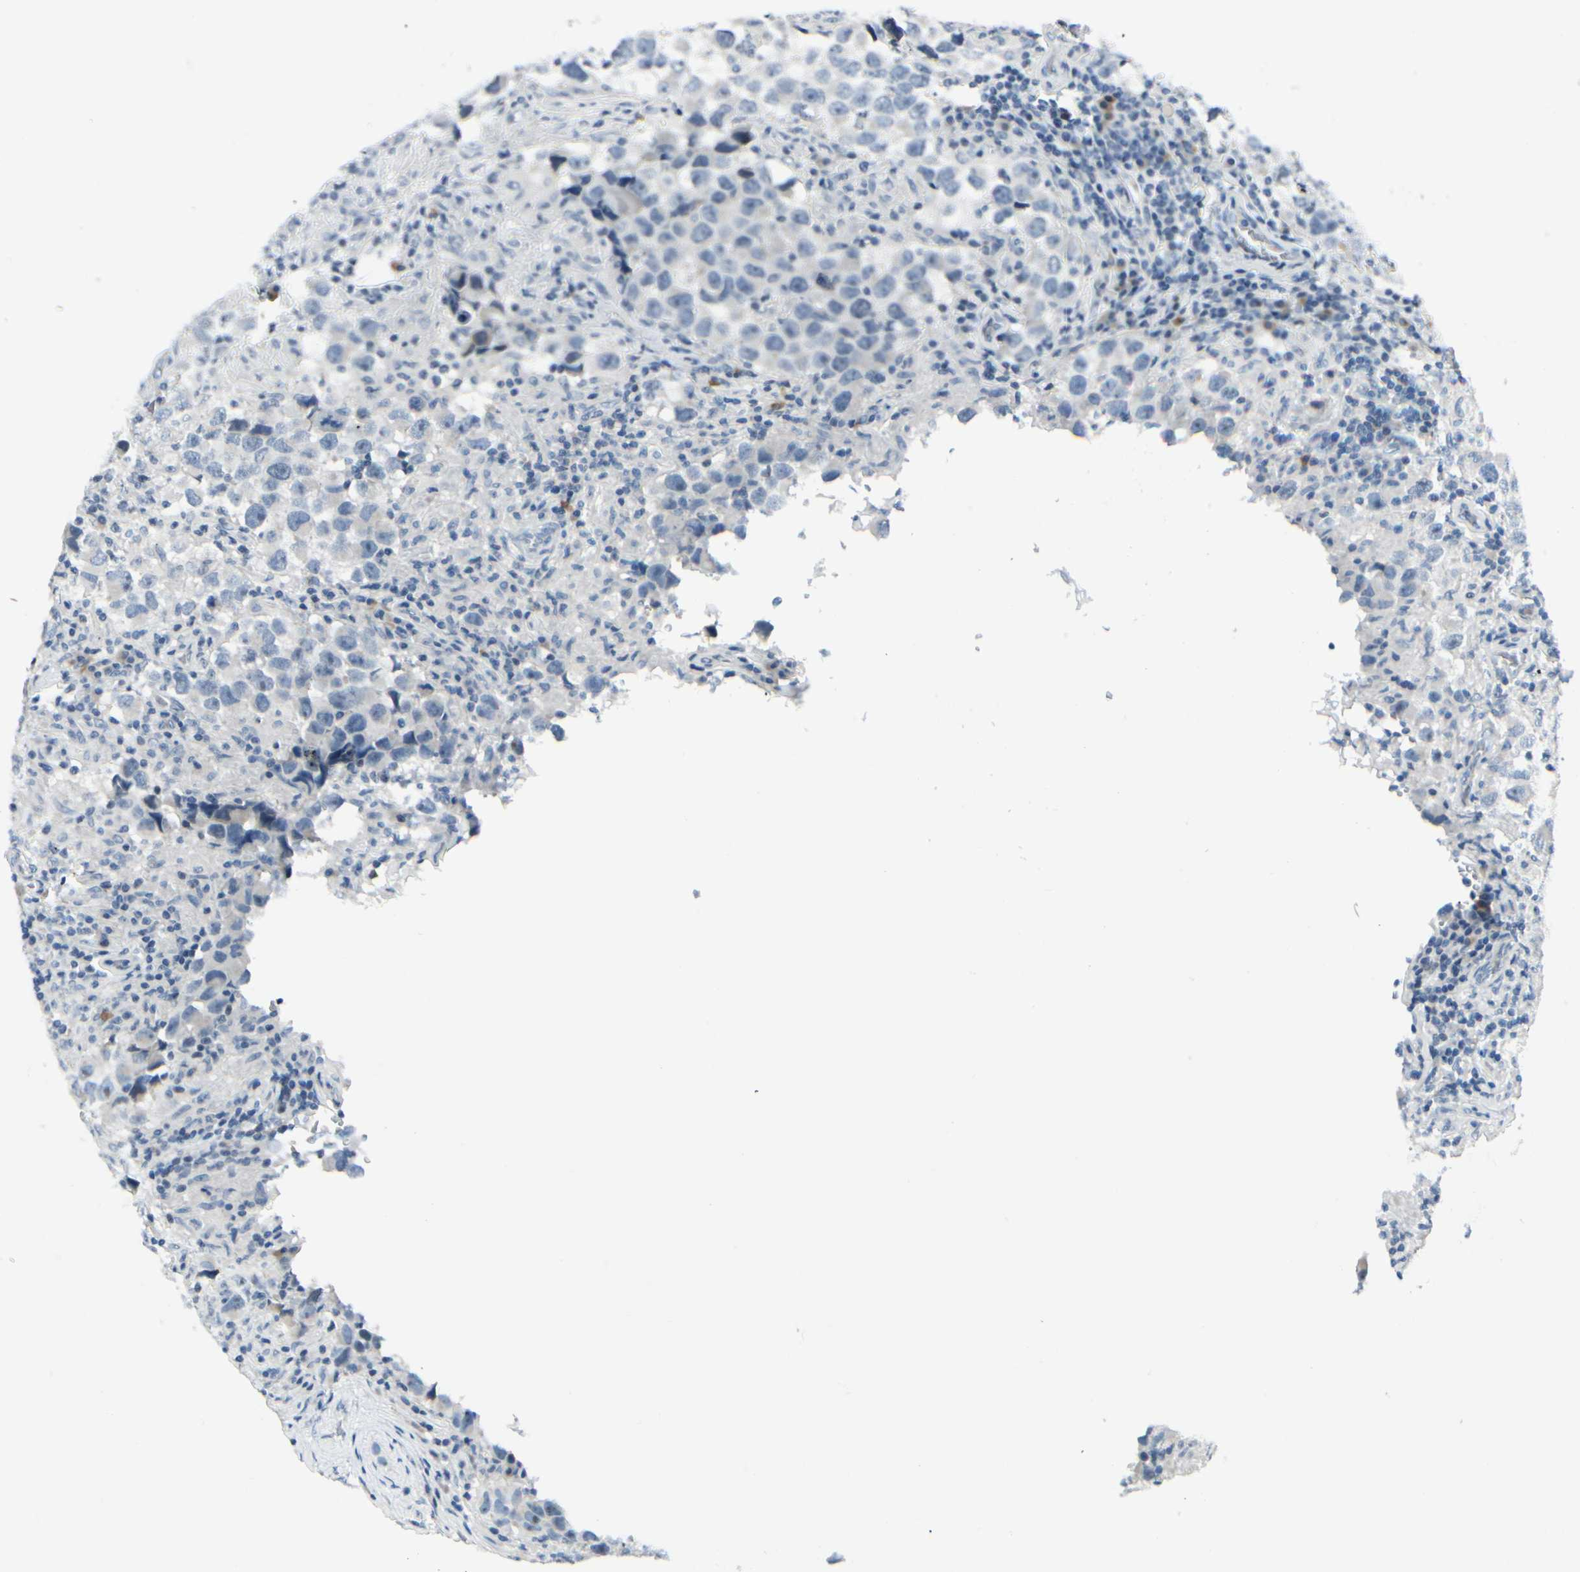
{"staining": {"intensity": "negative", "quantity": "none", "location": "none"}, "tissue": "testis cancer", "cell_type": "Tumor cells", "image_type": "cancer", "snomed": [{"axis": "morphology", "description": "Carcinoma, Embryonal, NOS"}, {"axis": "topography", "description": "Testis"}], "caption": "Photomicrograph shows no significant protein positivity in tumor cells of testis cancer (embryonal carcinoma). (DAB IHC with hematoxylin counter stain).", "gene": "ZSCAN1", "patient": {"sex": "male", "age": 21}}